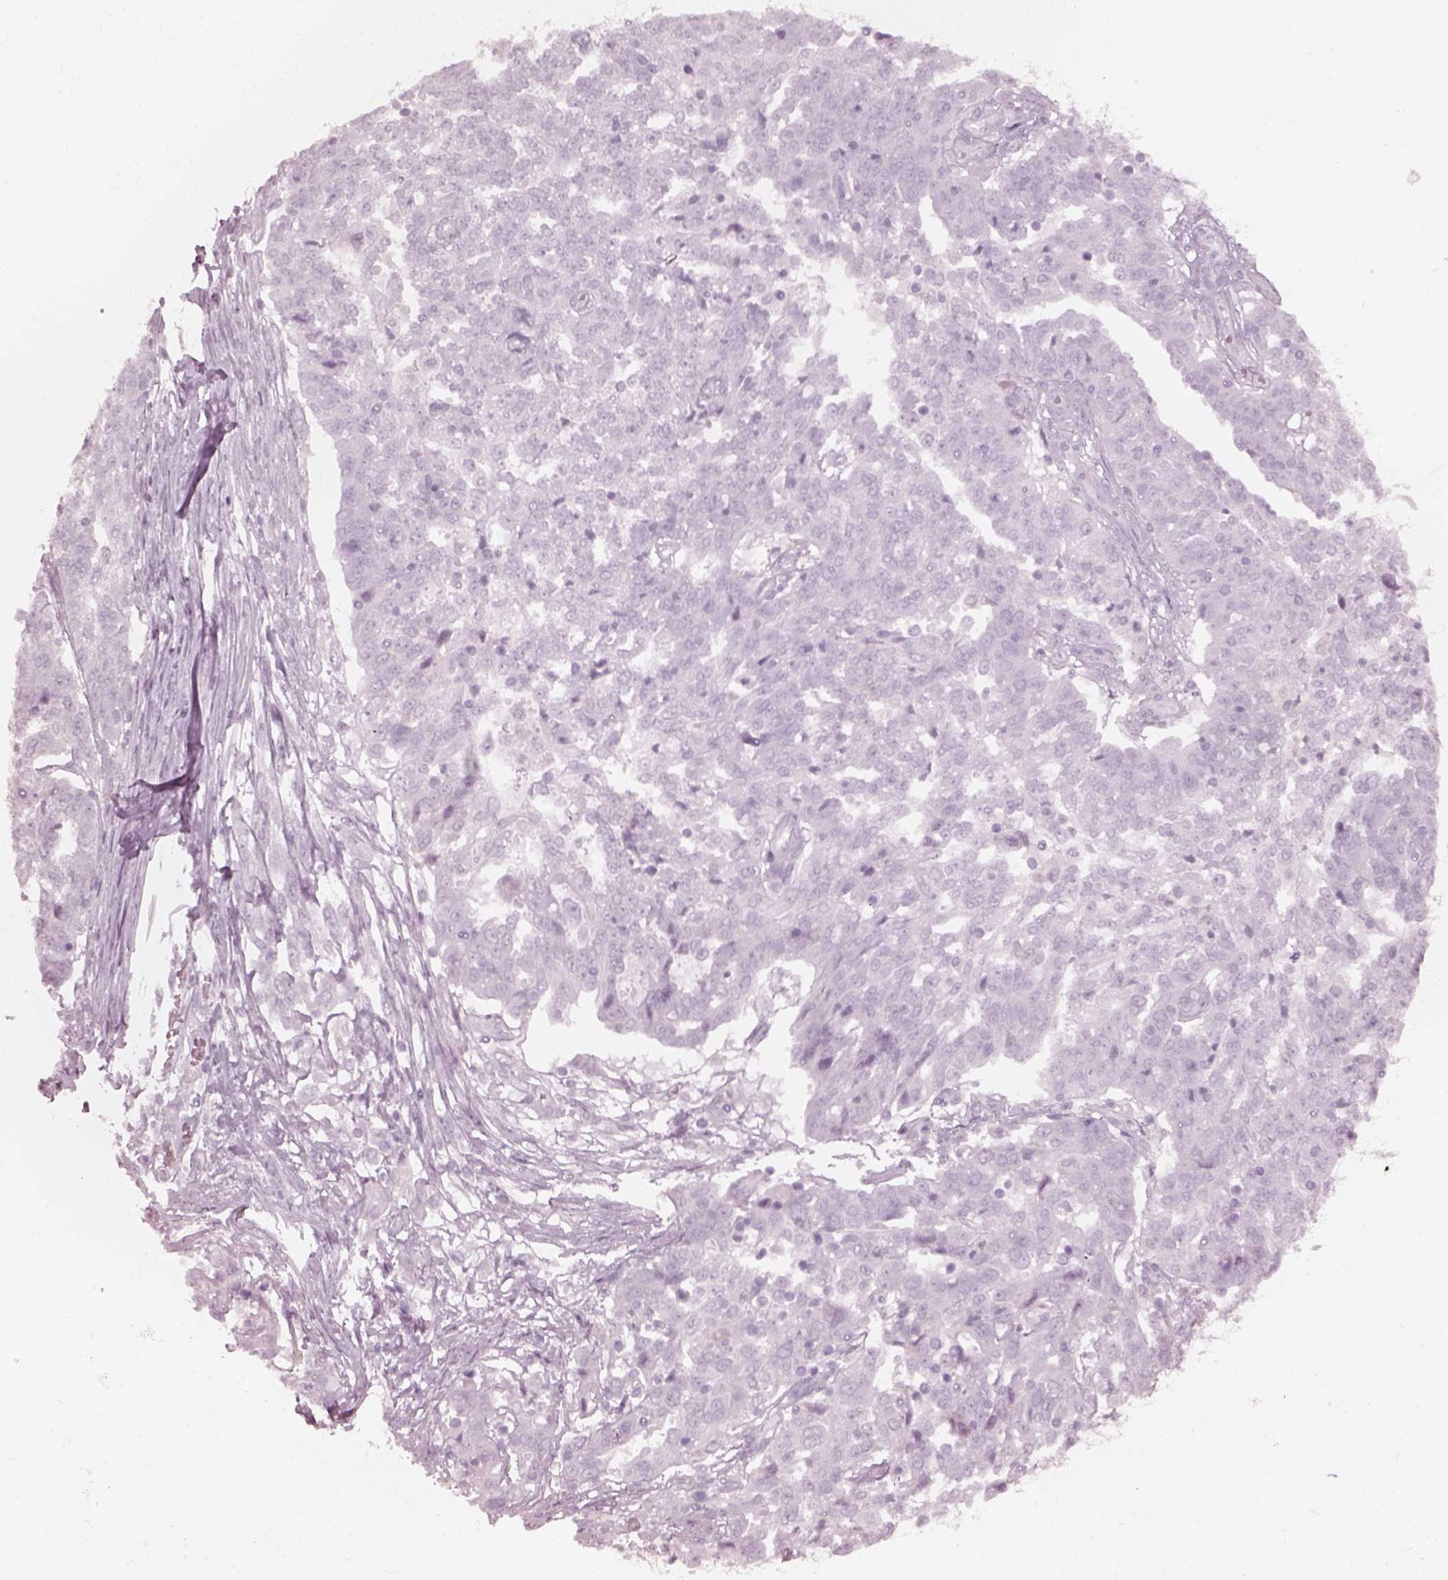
{"staining": {"intensity": "negative", "quantity": "none", "location": "none"}, "tissue": "ovarian cancer", "cell_type": "Tumor cells", "image_type": "cancer", "snomed": [{"axis": "morphology", "description": "Cystadenocarcinoma, serous, NOS"}, {"axis": "topography", "description": "Ovary"}], "caption": "An image of ovarian cancer (serous cystadenocarcinoma) stained for a protein shows no brown staining in tumor cells.", "gene": "KRTAP24-1", "patient": {"sex": "female", "age": 67}}